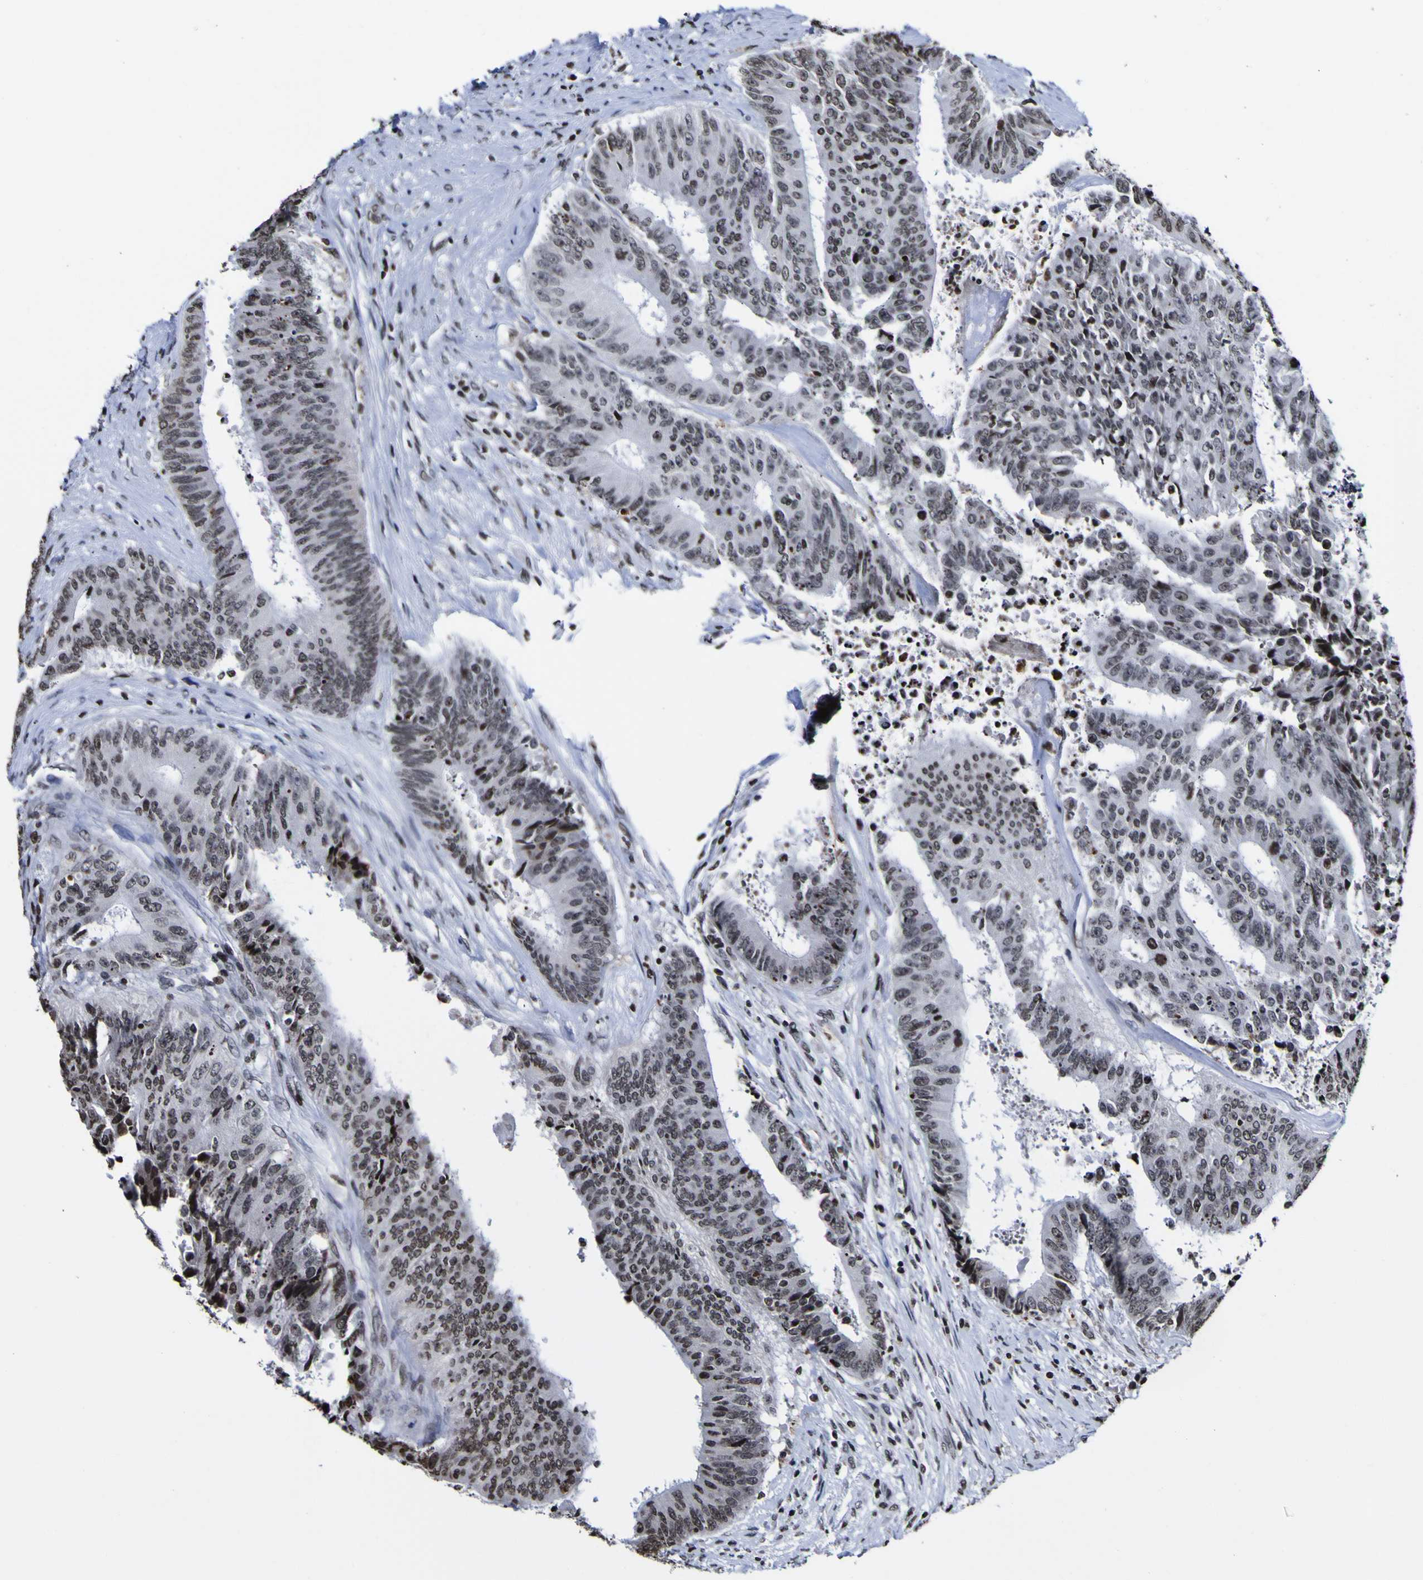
{"staining": {"intensity": "moderate", "quantity": "<25%", "location": "nuclear"}, "tissue": "colorectal cancer", "cell_type": "Tumor cells", "image_type": "cancer", "snomed": [{"axis": "morphology", "description": "Adenocarcinoma, NOS"}, {"axis": "topography", "description": "Rectum"}], "caption": "The immunohistochemical stain shows moderate nuclear expression in tumor cells of colorectal adenocarcinoma tissue. (Brightfield microscopy of DAB IHC at high magnification).", "gene": "PIAS1", "patient": {"sex": "male", "age": 72}}